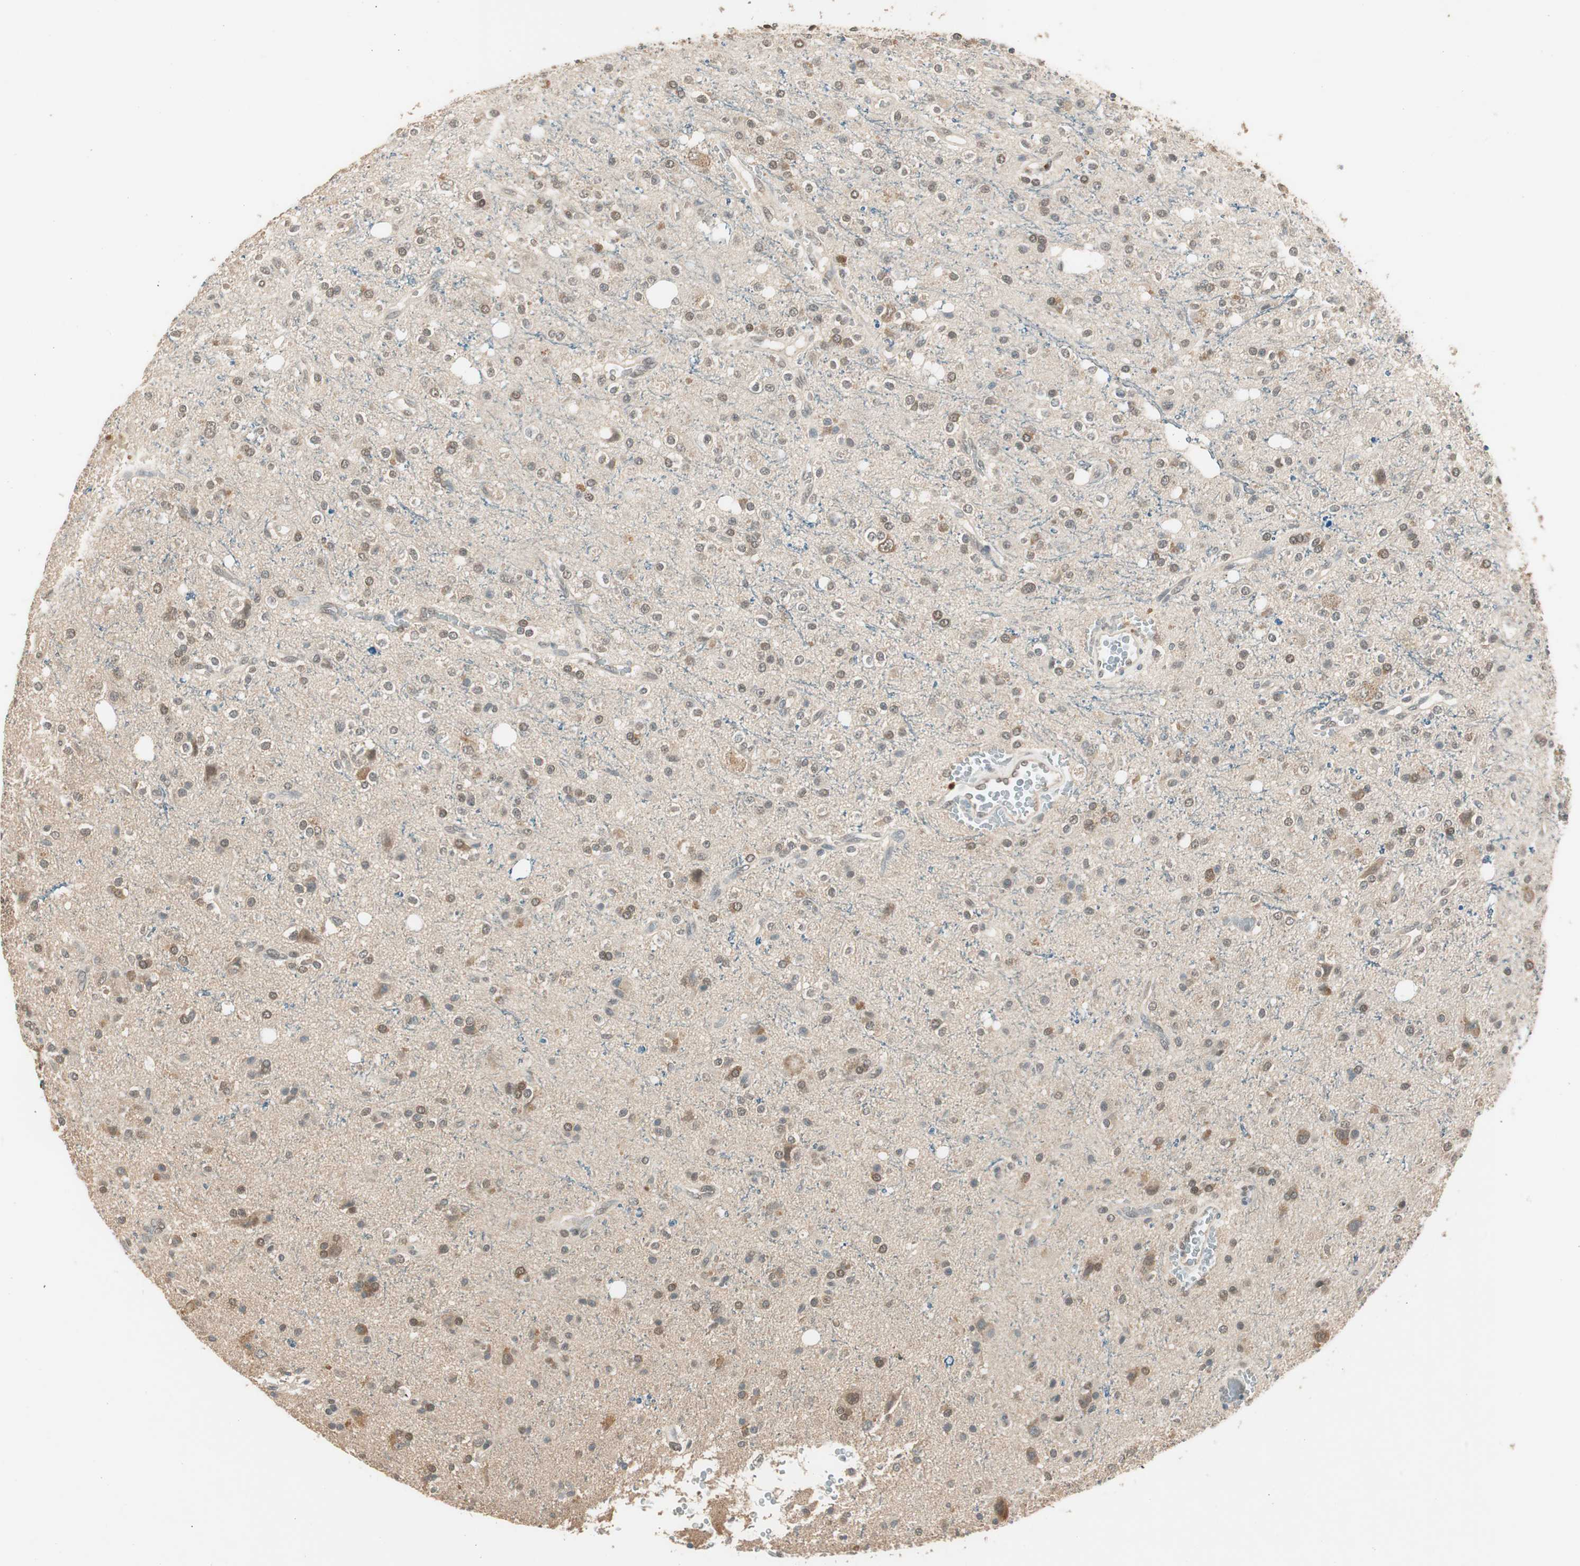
{"staining": {"intensity": "weak", "quantity": "25%-75%", "location": "cytoplasmic/membranous"}, "tissue": "glioma", "cell_type": "Tumor cells", "image_type": "cancer", "snomed": [{"axis": "morphology", "description": "Glioma, malignant, High grade"}, {"axis": "topography", "description": "Brain"}], "caption": "Weak cytoplasmic/membranous protein positivity is identified in approximately 25%-75% of tumor cells in glioma.", "gene": "USP5", "patient": {"sex": "male", "age": 47}}